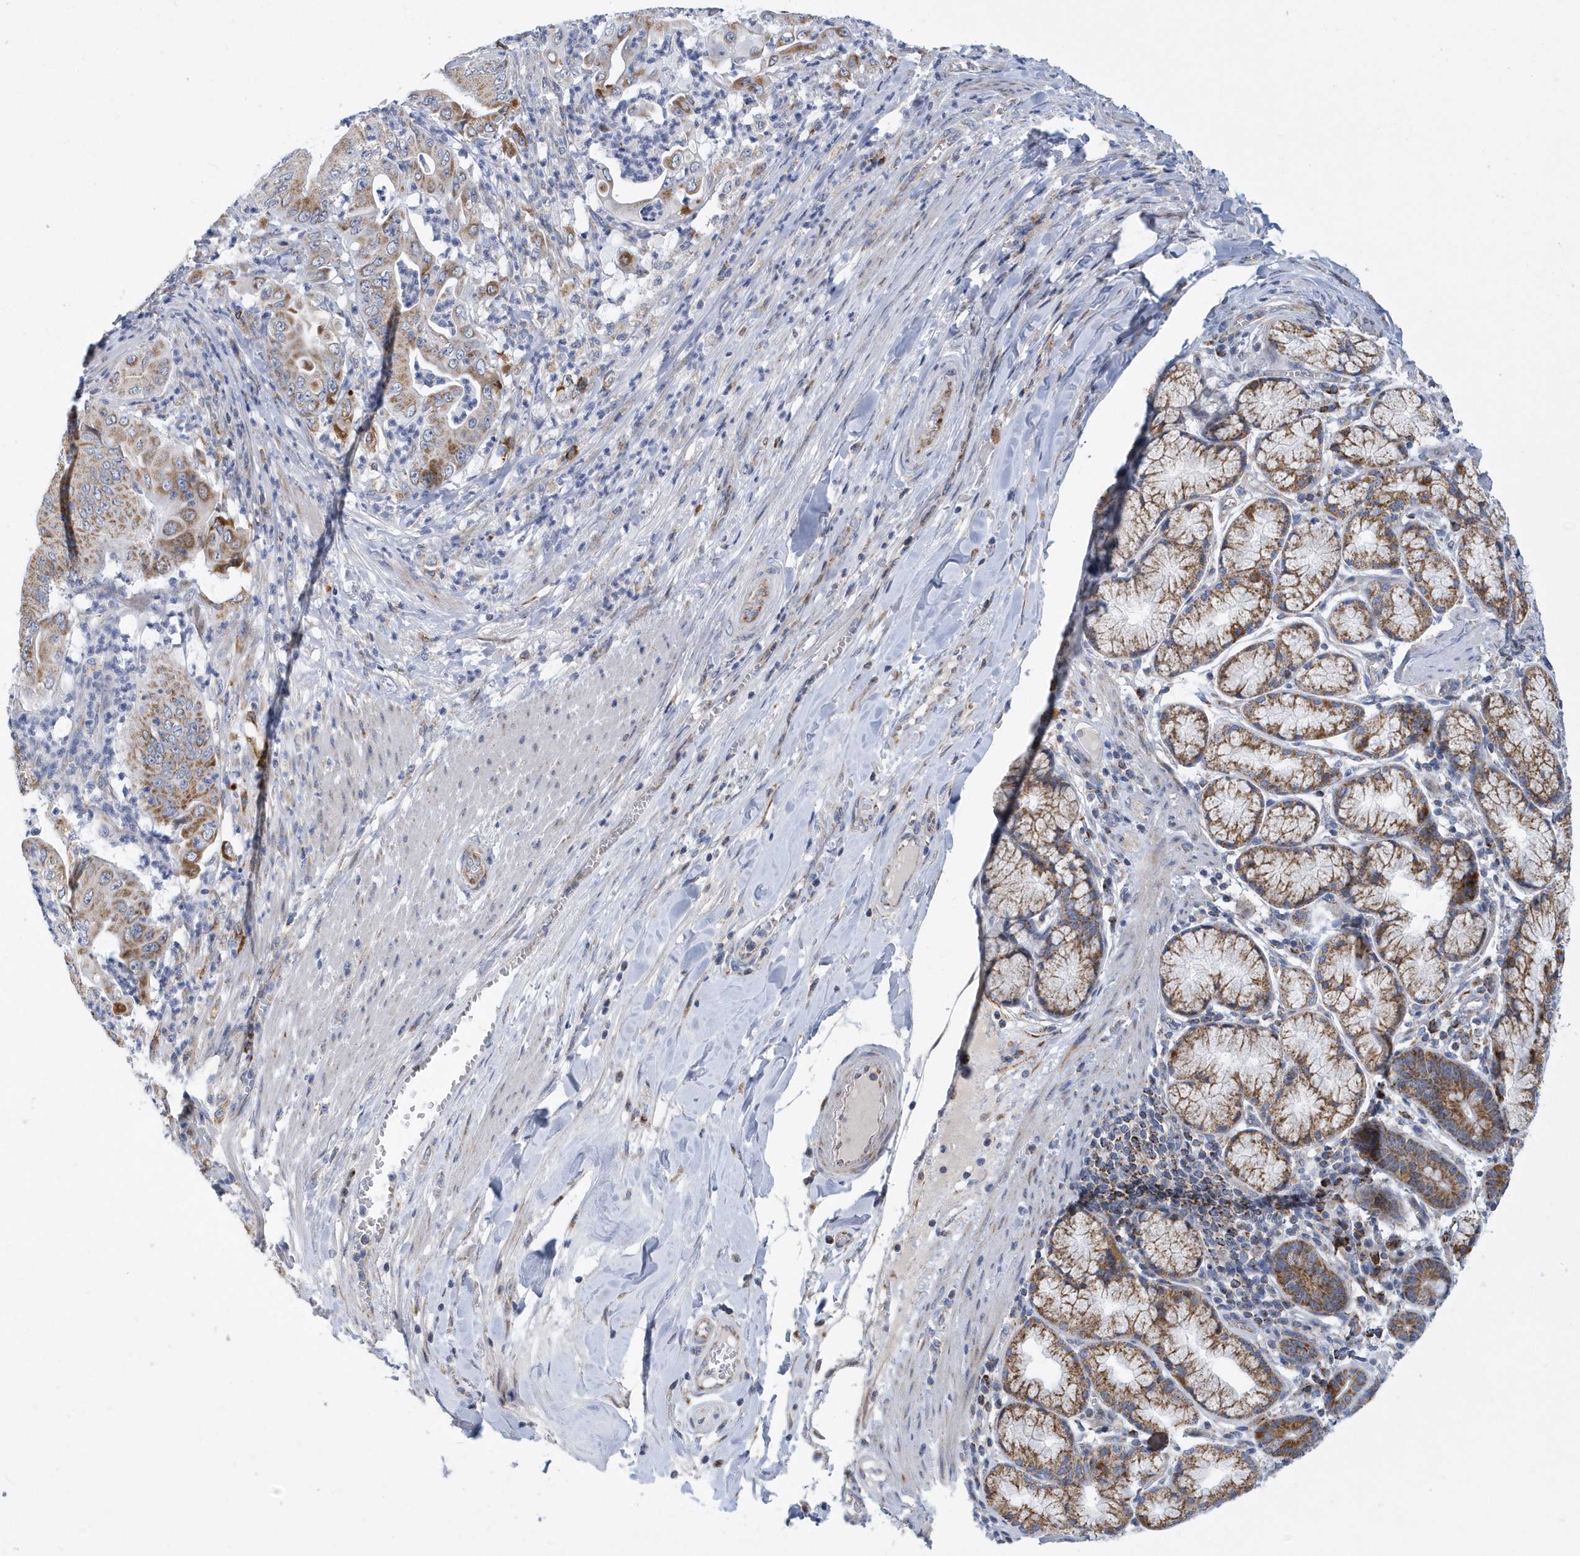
{"staining": {"intensity": "moderate", "quantity": ">75%", "location": "cytoplasmic/membranous"}, "tissue": "pancreatic cancer", "cell_type": "Tumor cells", "image_type": "cancer", "snomed": [{"axis": "morphology", "description": "Adenocarcinoma, NOS"}, {"axis": "topography", "description": "Pancreas"}], "caption": "Pancreatic cancer stained with DAB (3,3'-diaminobenzidine) immunohistochemistry reveals medium levels of moderate cytoplasmic/membranous positivity in approximately >75% of tumor cells.", "gene": "VWA5B2", "patient": {"sex": "female", "age": 77}}